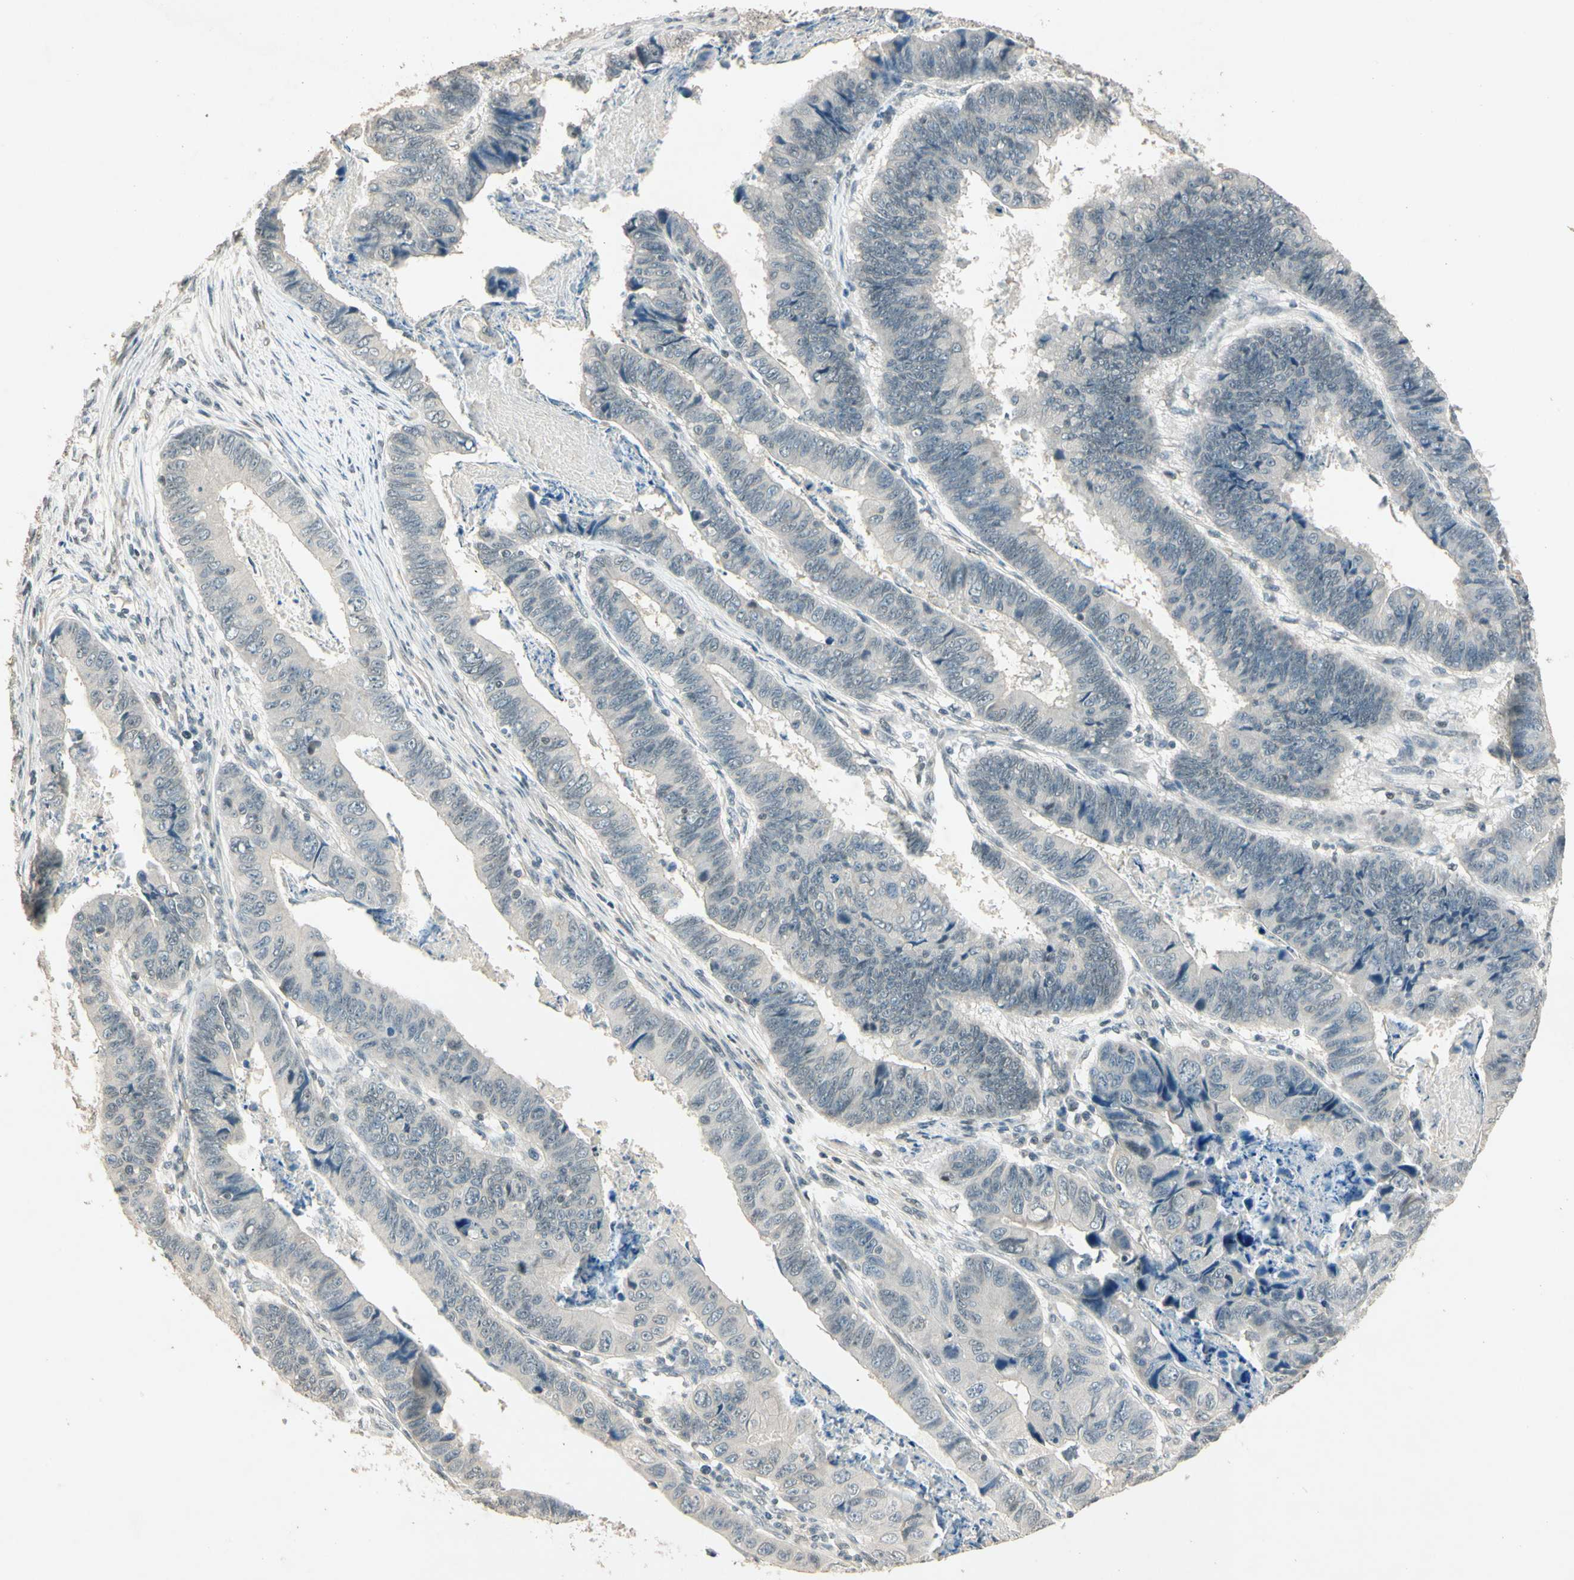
{"staining": {"intensity": "negative", "quantity": "none", "location": "none"}, "tissue": "stomach cancer", "cell_type": "Tumor cells", "image_type": "cancer", "snomed": [{"axis": "morphology", "description": "Adenocarcinoma, NOS"}, {"axis": "topography", "description": "Stomach, lower"}], "caption": "The image displays no staining of tumor cells in adenocarcinoma (stomach).", "gene": "ZBTB4", "patient": {"sex": "male", "age": 77}}